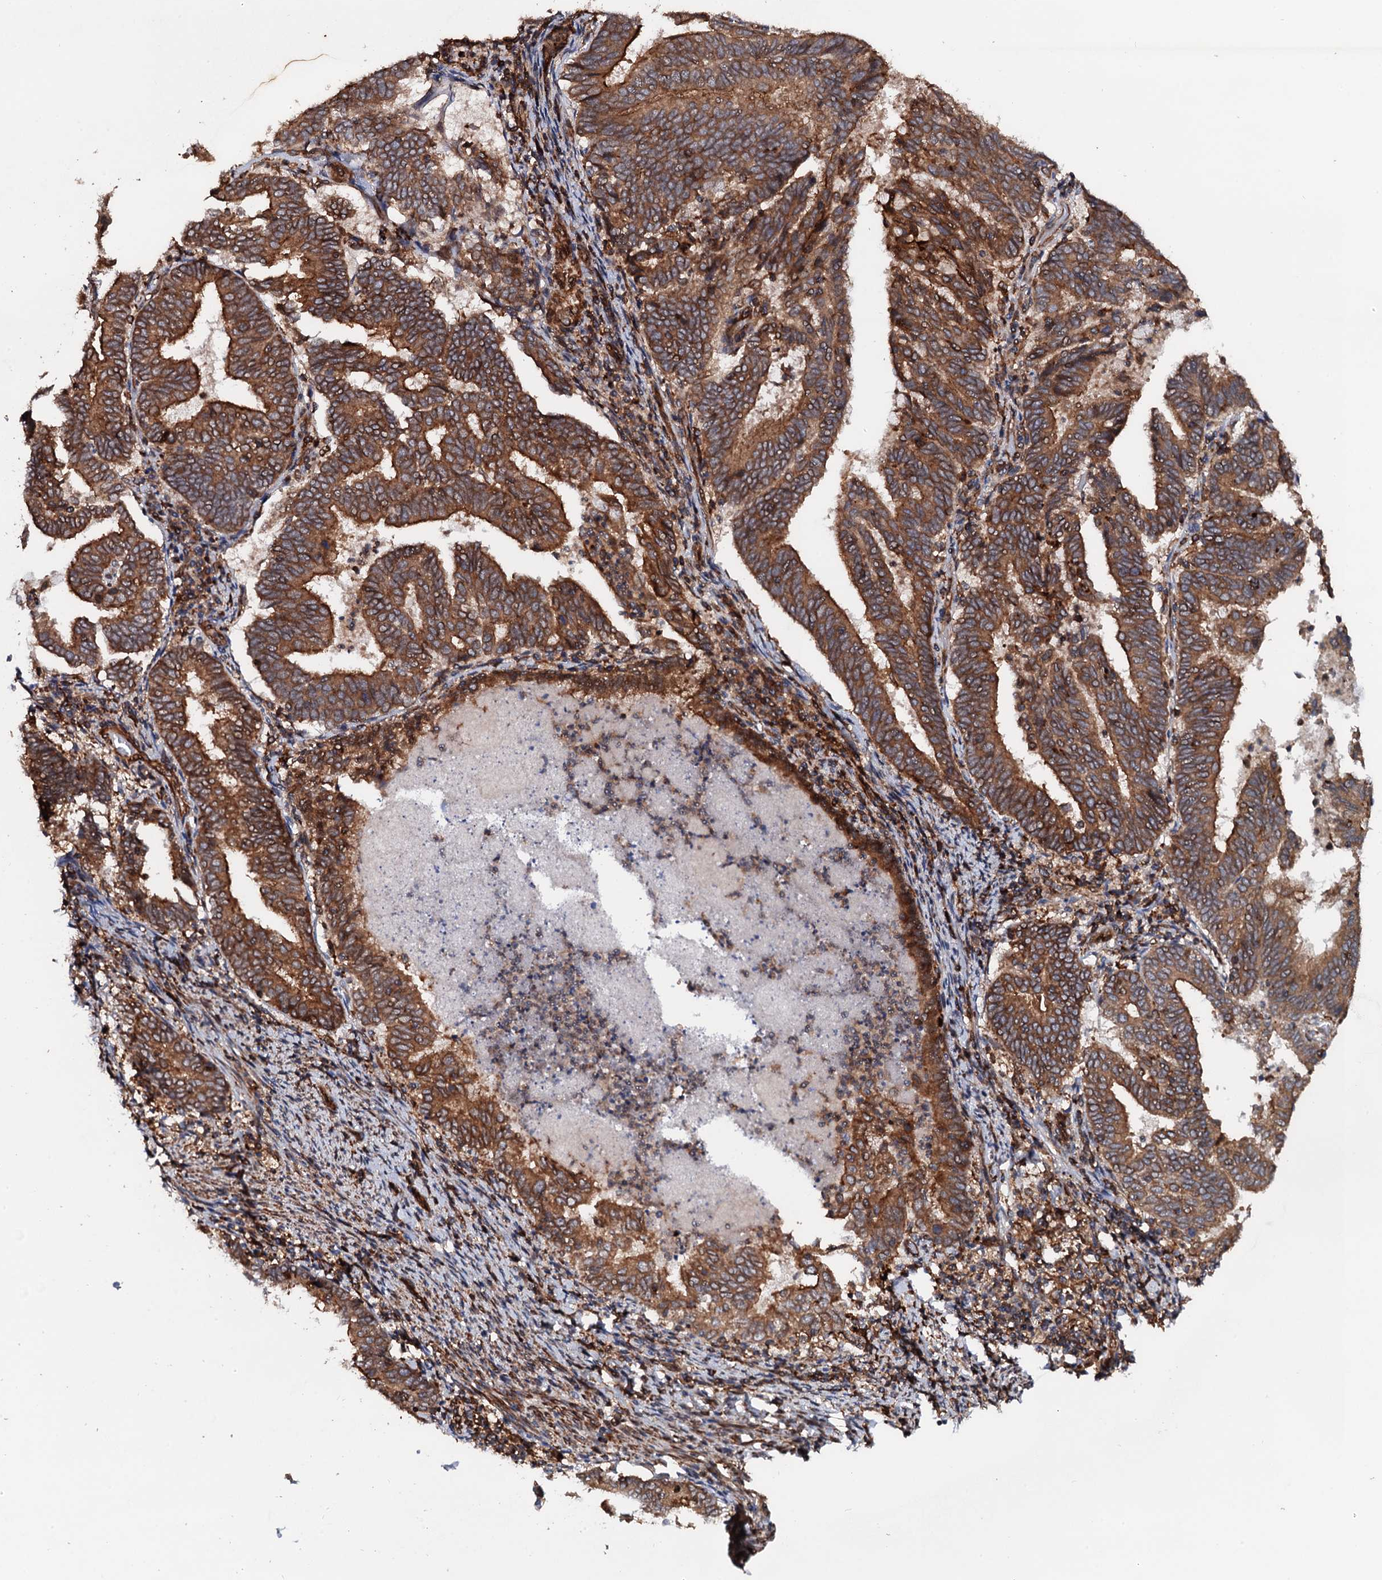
{"staining": {"intensity": "moderate", "quantity": ">75%", "location": "cytoplasmic/membranous"}, "tissue": "endometrial cancer", "cell_type": "Tumor cells", "image_type": "cancer", "snomed": [{"axis": "morphology", "description": "Adenocarcinoma, NOS"}, {"axis": "topography", "description": "Endometrium"}], "caption": "Approximately >75% of tumor cells in human endometrial adenocarcinoma demonstrate moderate cytoplasmic/membranous protein positivity as visualized by brown immunohistochemical staining.", "gene": "BORA", "patient": {"sex": "female", "age": 80}}